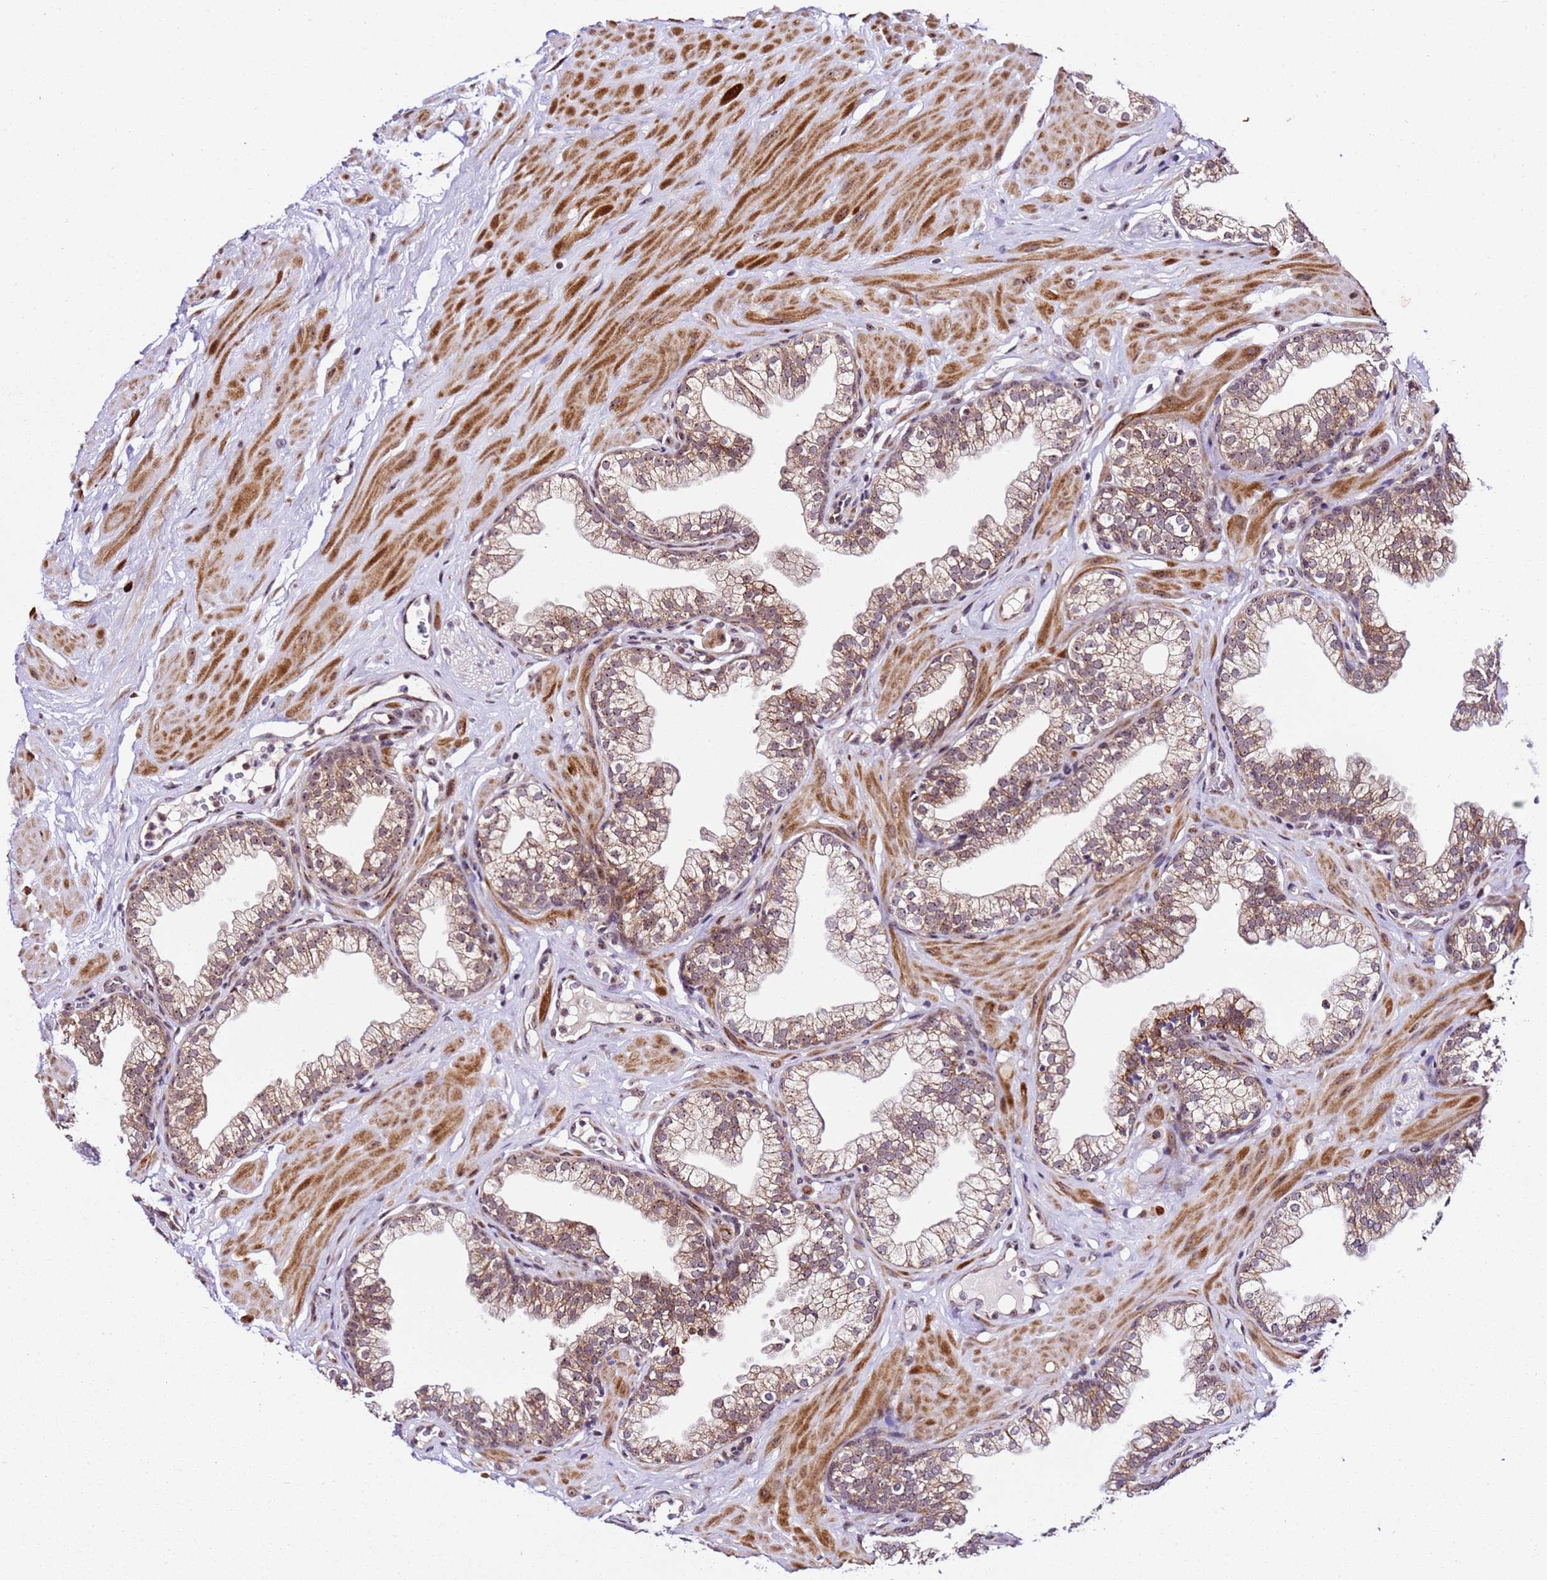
{"staining": {"intensity": "moderate", "quantity": "25%-75%", "location": "cytoplasmic/membranous,nuclear"}, "tissue": "prostate", "cell_type": "Glandular cells", "image_type": "normal", "snomed": [{"axis": "morphology", "description": "Normal tissue, NOS"}, {"axis": "morphology", "description": "Urothelial carcinoma, Low grade"}, {"axis": "topography", "description": "Urinary bladder"}, {"axis": "topography", "description": "Prostate"}], "caption": "Prostate stained with DAB IHC reveals medium levels of moderate cytoplasmic/membranous,nuclear positivity in about 25%-75% of glandular cells.", "gene": "SLX4IP", "patient": {"sex": "male", "age": 60}}